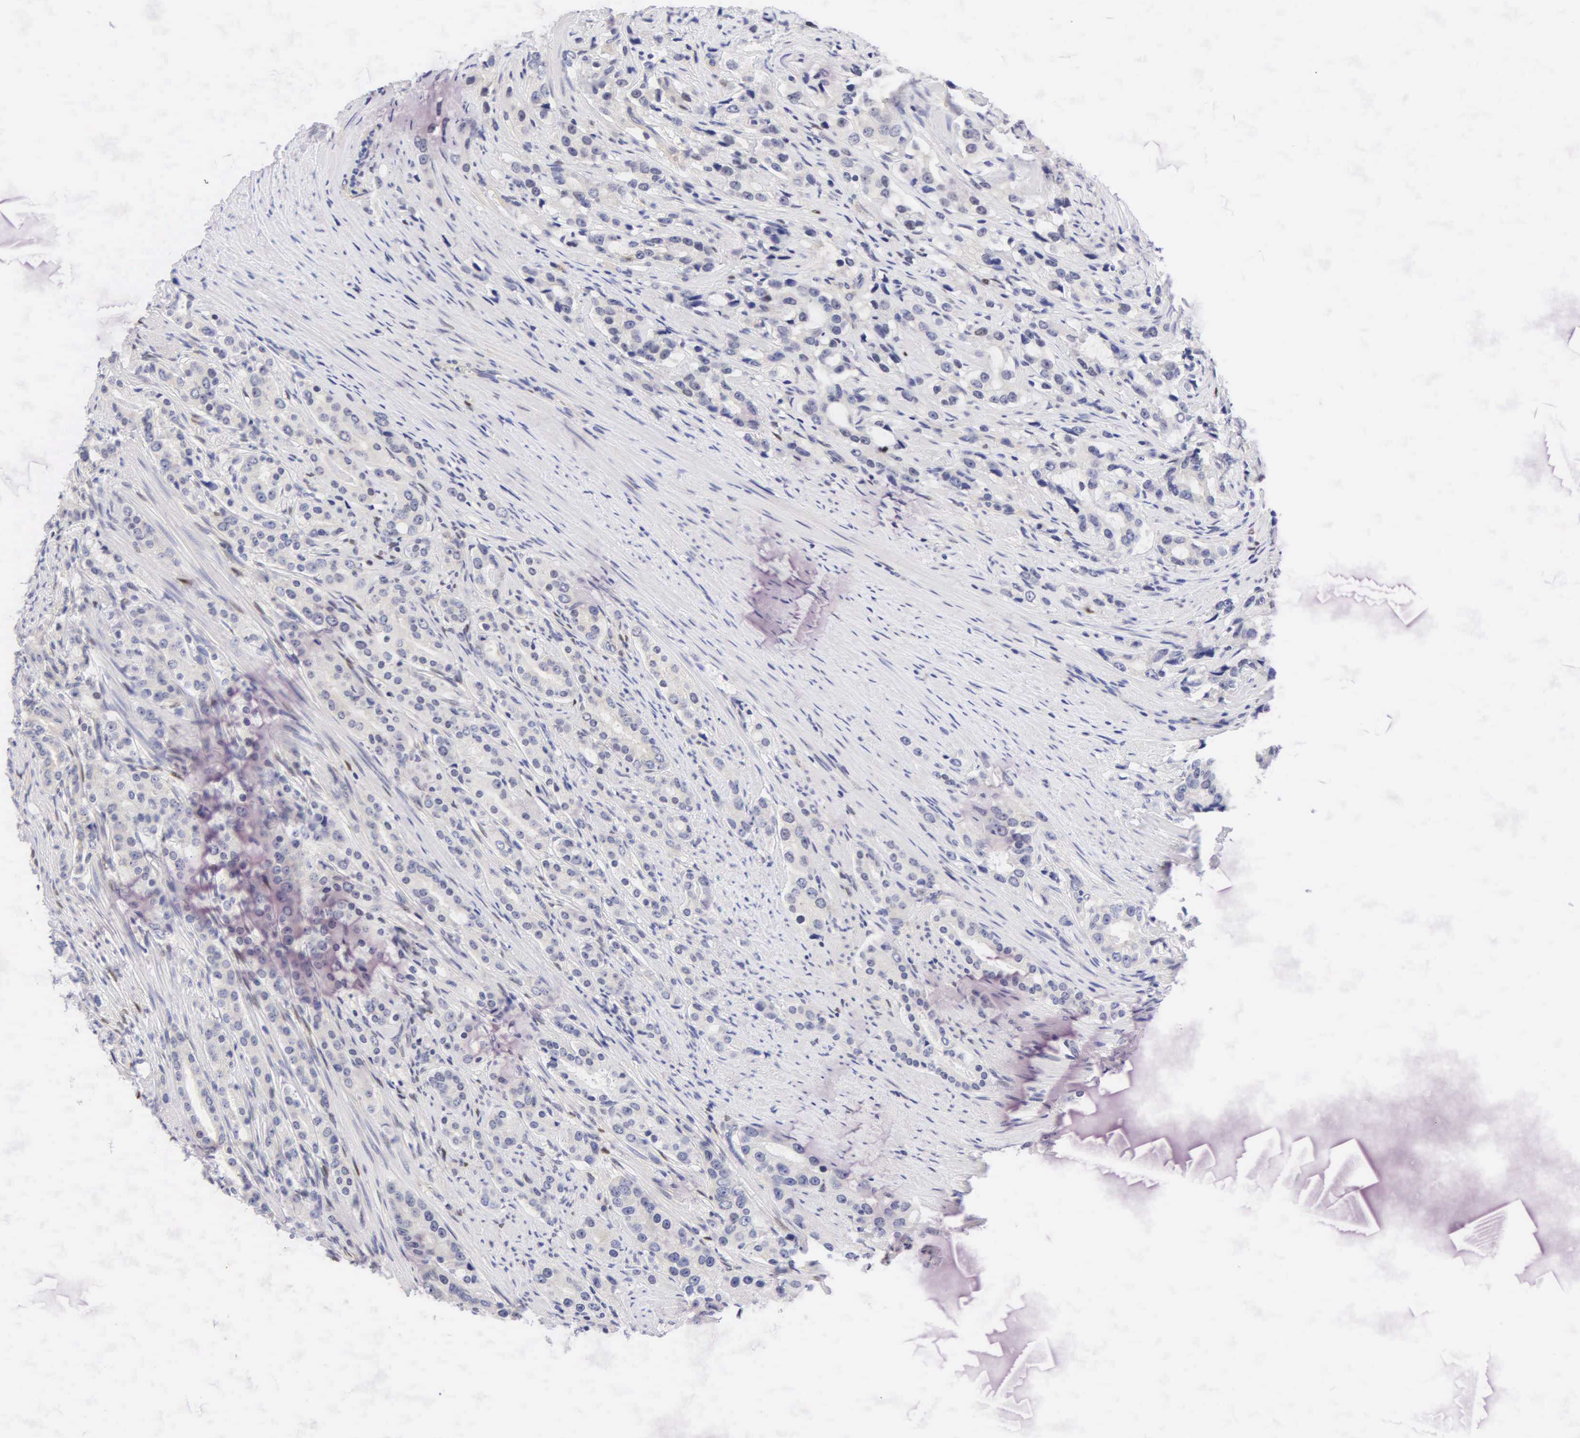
{"staining": {"intensity": "negative", "quantity": "none", "location": "none"}, "tissue": "prostate cancer", "cell_type": "Tumor cells", "image_type": "cancer", "snomed": [{"axis": "morphology", "description": "Adenocarcinoma, Medium grade"}, {"axis": "topography", "description": "Prostate"}], "caption": "This histopathology image is of prostate cancer (medium-grade adenocarcinoma) stained with IHC to label a protein in brown with the nuclei are counter-stained blue. There is no staining in tumor cells.", "gene": "PGR", "patient": {"sex": "male", "age": 72}}